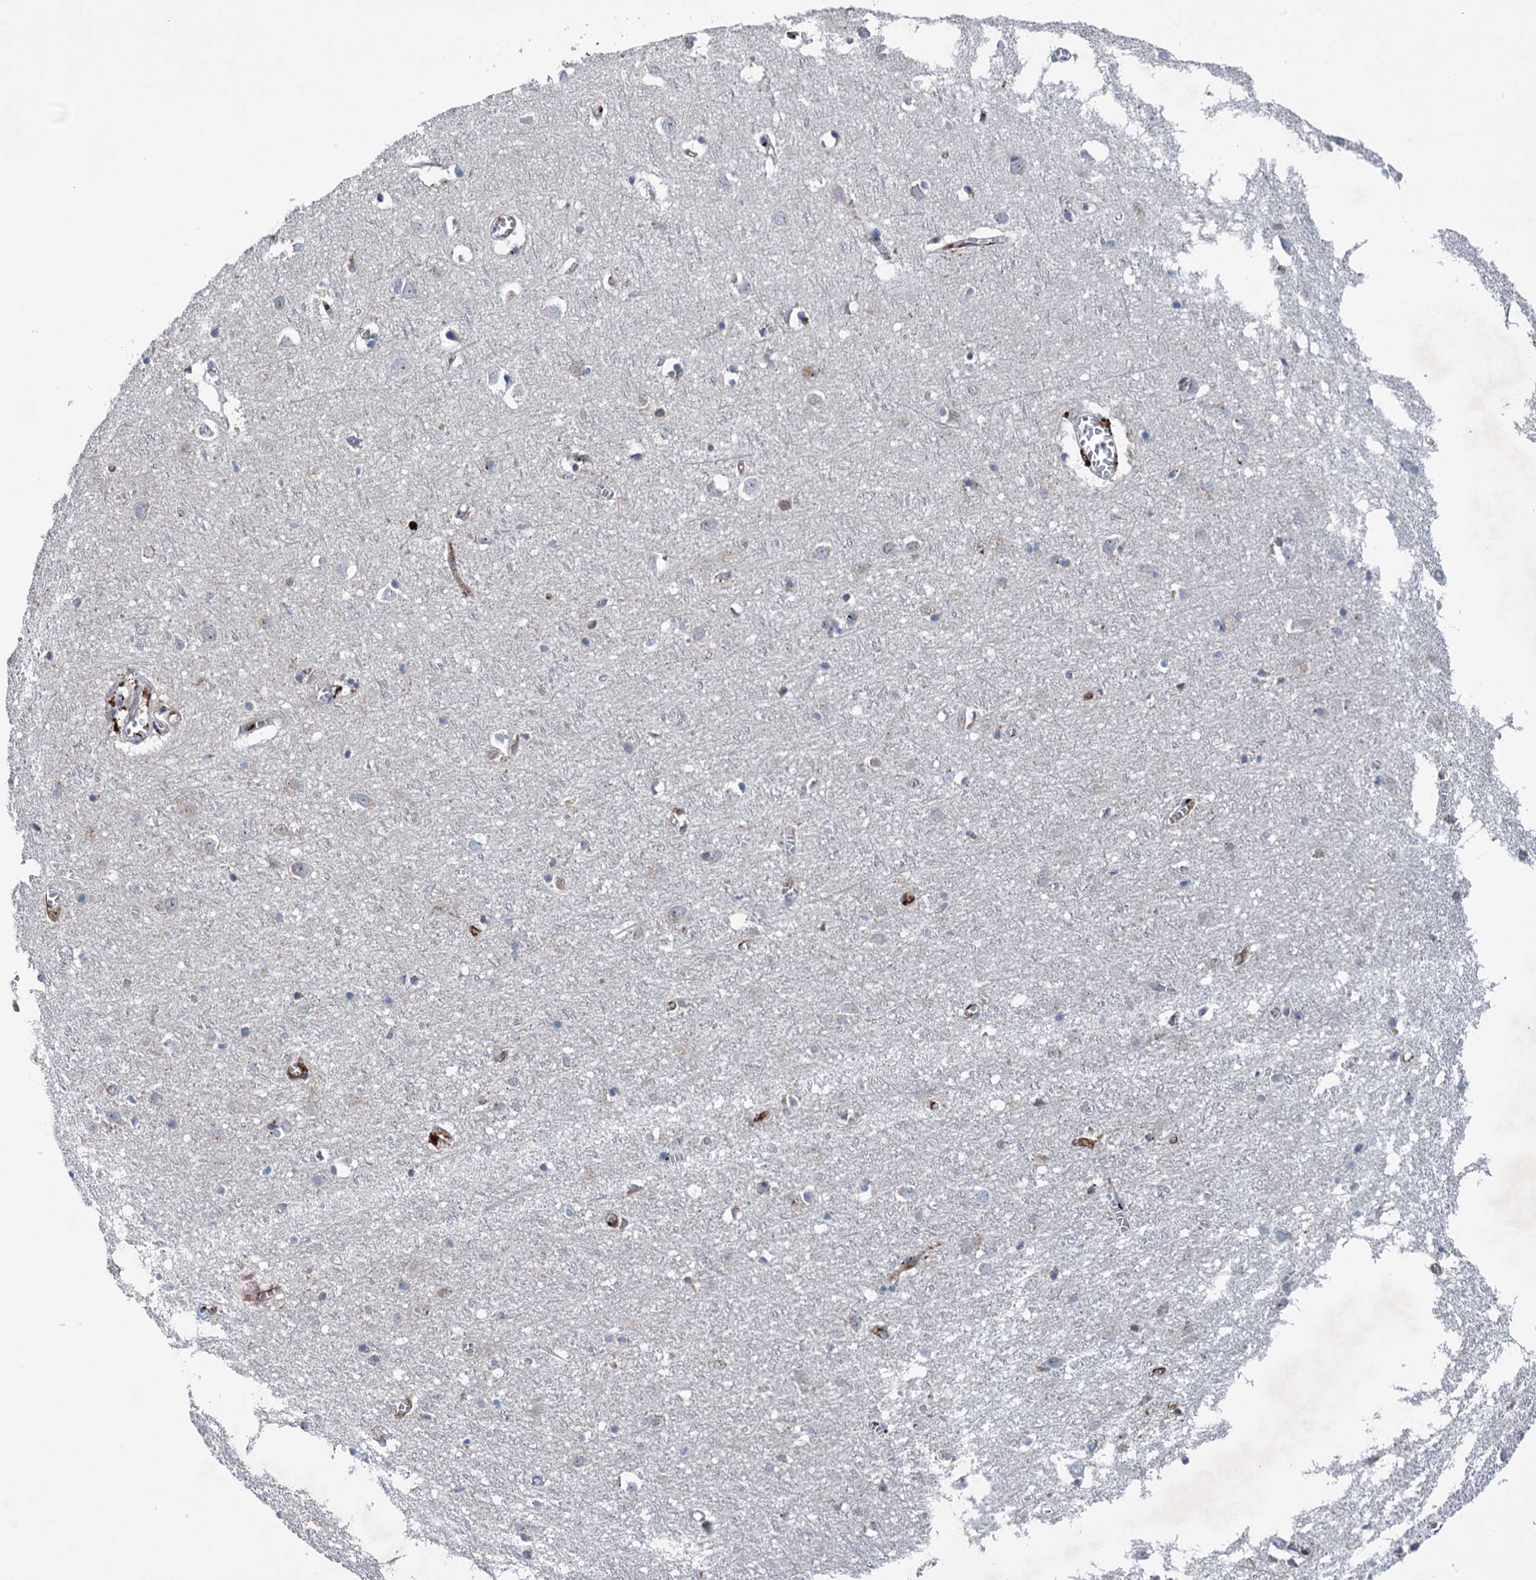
{"staining": {"intensity": "weak", "quantity": "25%-75%", "location": "cytoplasmic/membranous"}, "tissue": "cerebral cortex", "cell_type": "Endothelial cells", "image_type": "normal", "snomed": [{"axis": "morphology", "description": "Normal tissue, NOS"}, {"axis": "topography", "description": "Cerebral cortex"}], "caption": "IHC (DAB (3,3'-diaminobenzidine)) staining of unremarkable human cerebral cortex exhibits weak cytoplasmic/membranous protein positivity in about 25%-75% of endothelial cells.", "gene": "NCAPD2", "patient": {"sex": "female", "age": 64}}